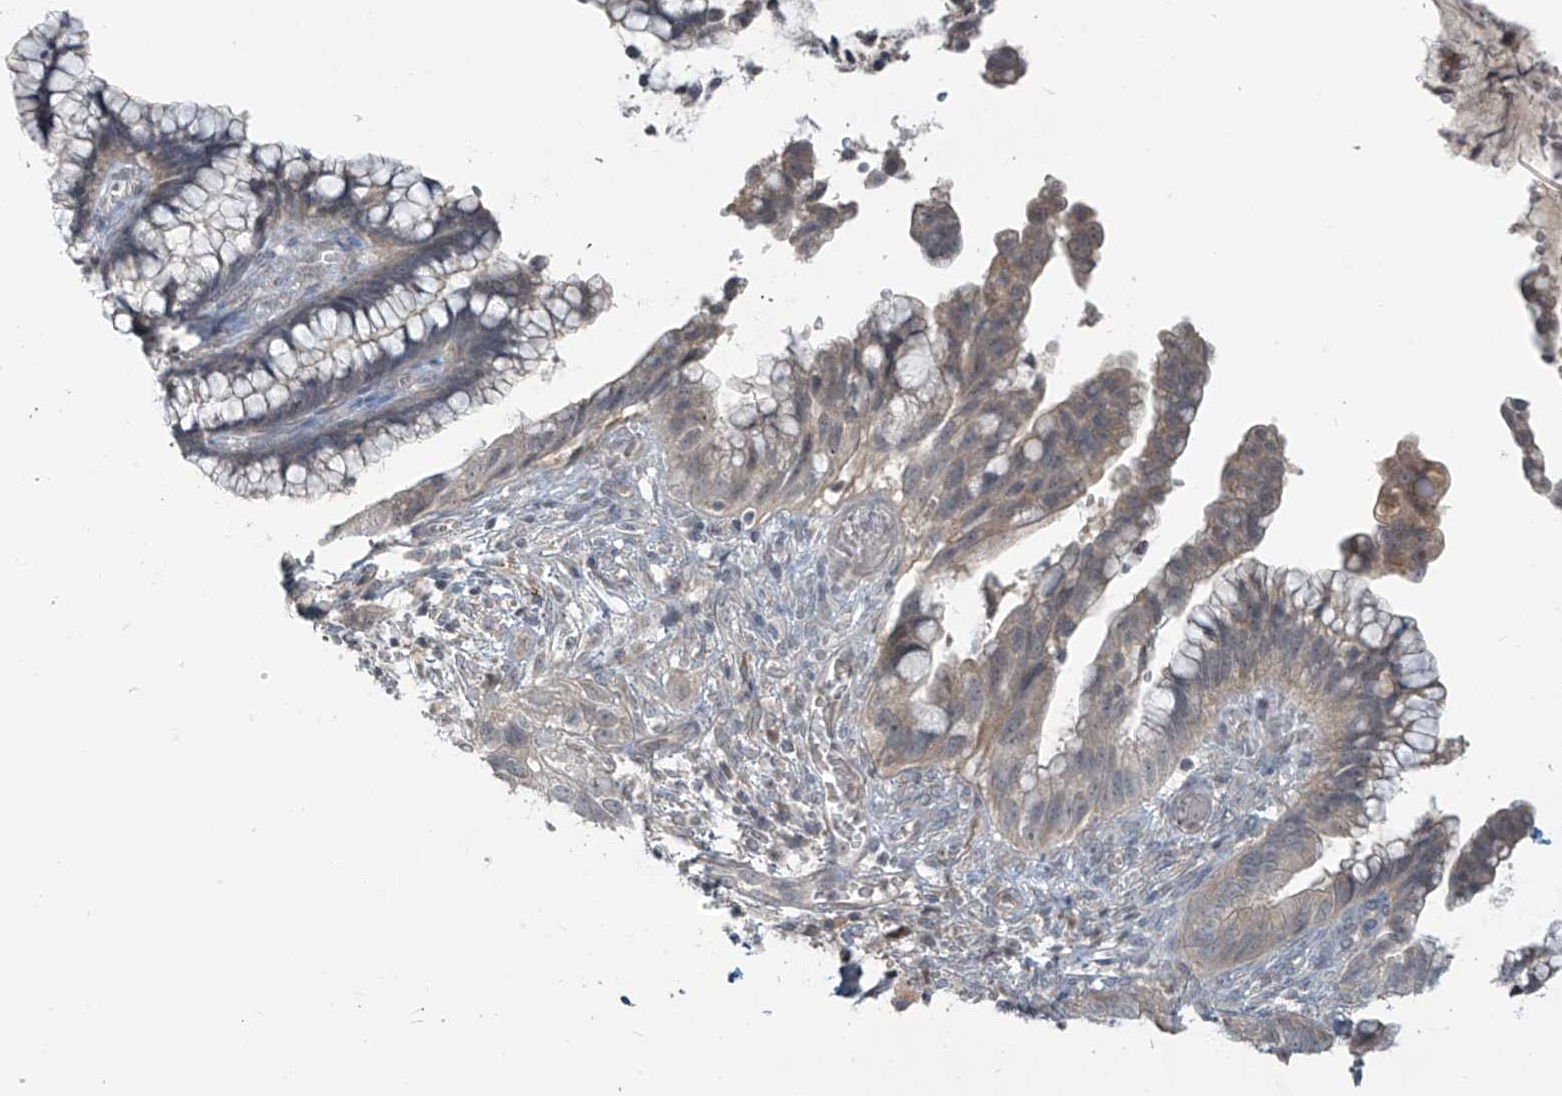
{"staining": {"intensity": "weak", "quantity": "<25%", "location": "cytoplasmic/membranous"}, "tissue": "cervical cancer", "cell_type": "Tumor cells", "image_type": "cancer", "snomed": [{"axis": "morphology", "description": "Adenocarcinoma, NOS"}, {"axis": "topography", "description": "Cervix"}], "caption": "This is an IHC image of cervical adenocarcinoma. There is no expression in tumor cells.", "gene": "DGKQ", "patient": {"sex": "female", "age": 44}}